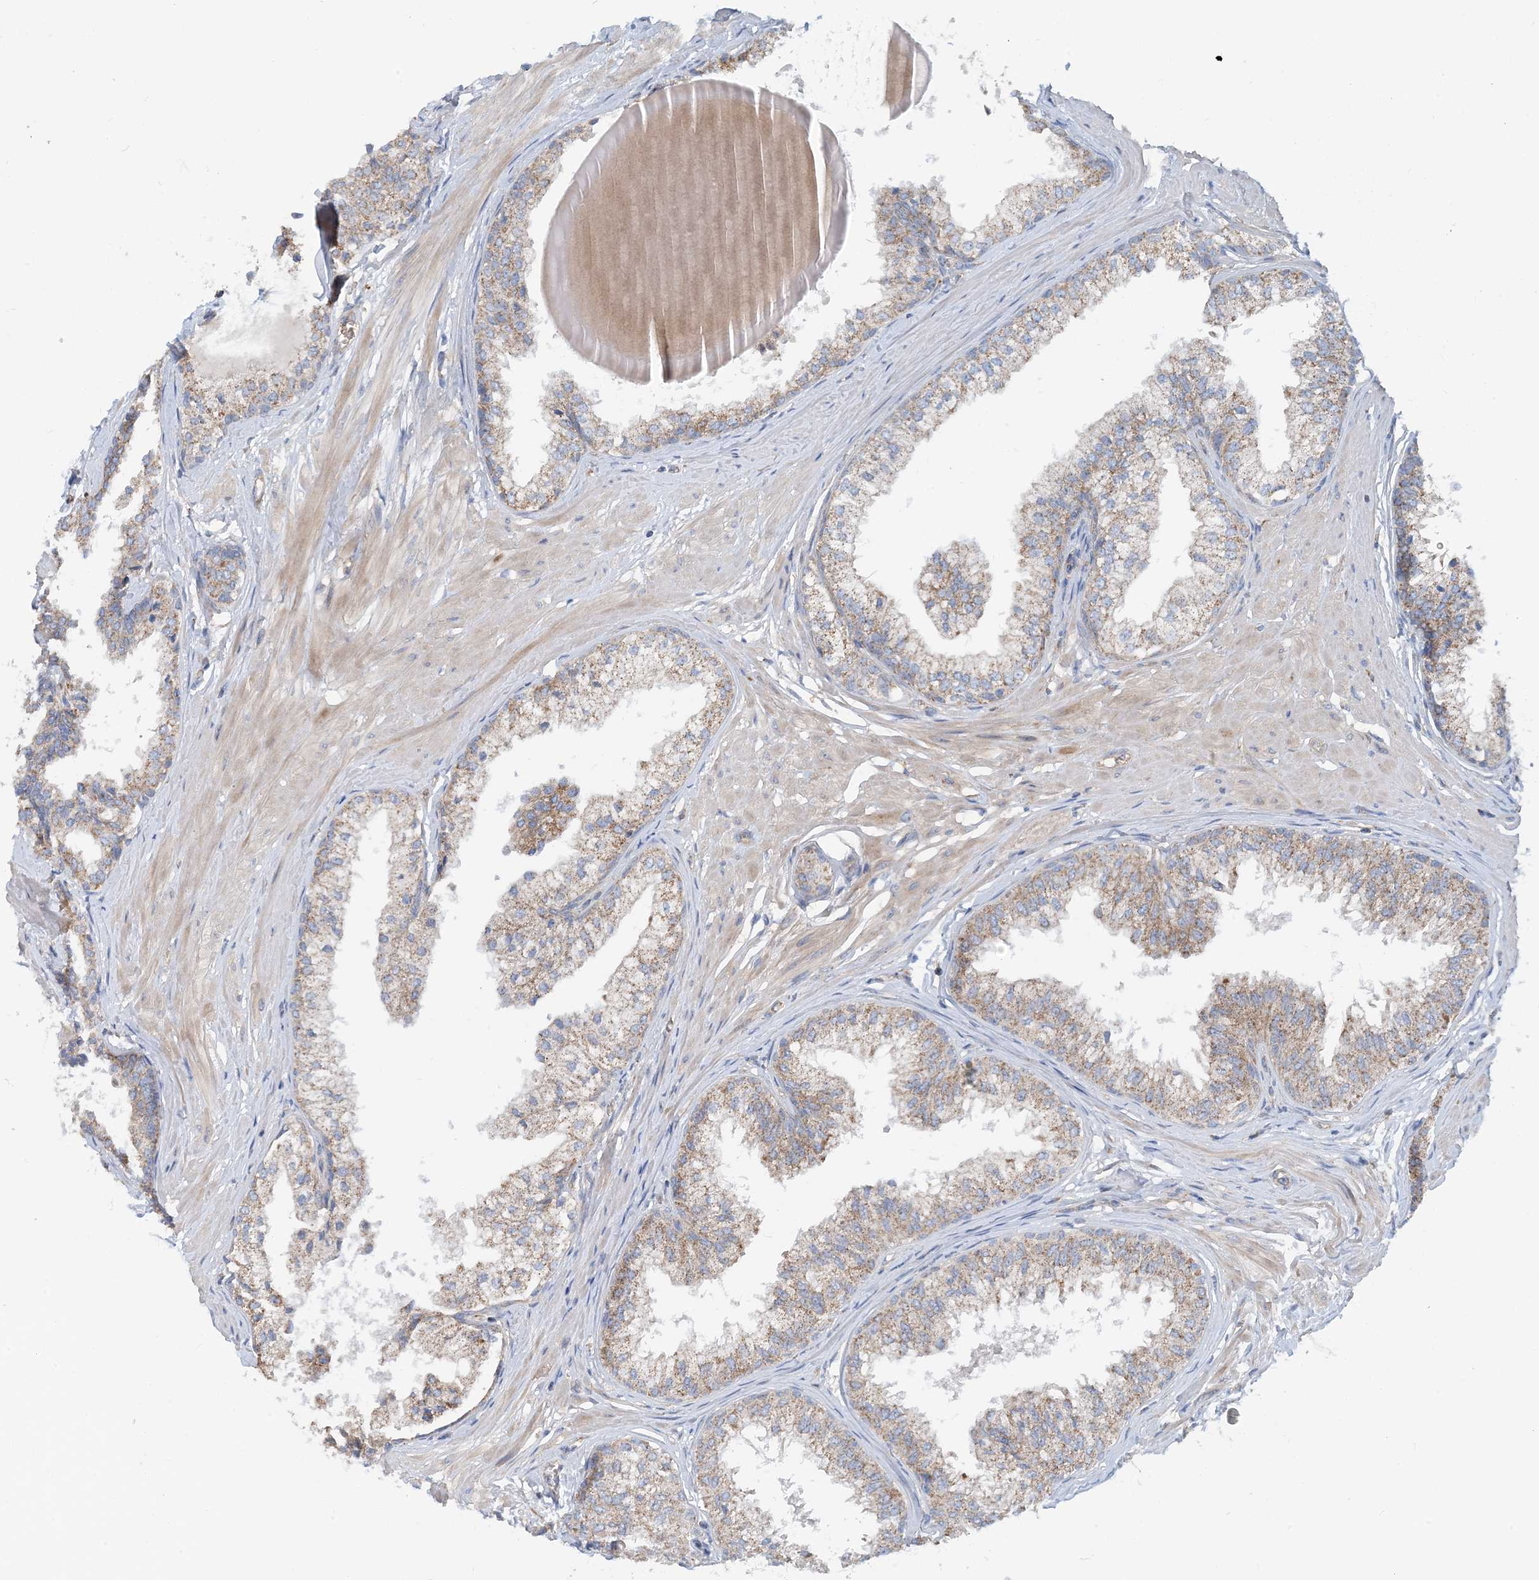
{"staining": {"intensity": "moderate", "quantity": ">75%", "location": "cytoplasmic/membranous"}, "tissue": "prostate", "cell_type": "Glandular cells", "image_type": "normal", "snomed": [{"axis": "morphology", "description": "Normal tissue, NOS"}, {"axis": "topography", "description": "Prostate"}], "caption": "High-magnification brightfield microscopy of benign prostate stained with DAB (brown) and counterstained with hematoxylin (blue). glandular cells exhibit moderate cytoplasmic/membranous expression is seen in about>75% of cells.", "gene": "PHOSPHO2", "patient": {"sex": "male", "age": 48}}